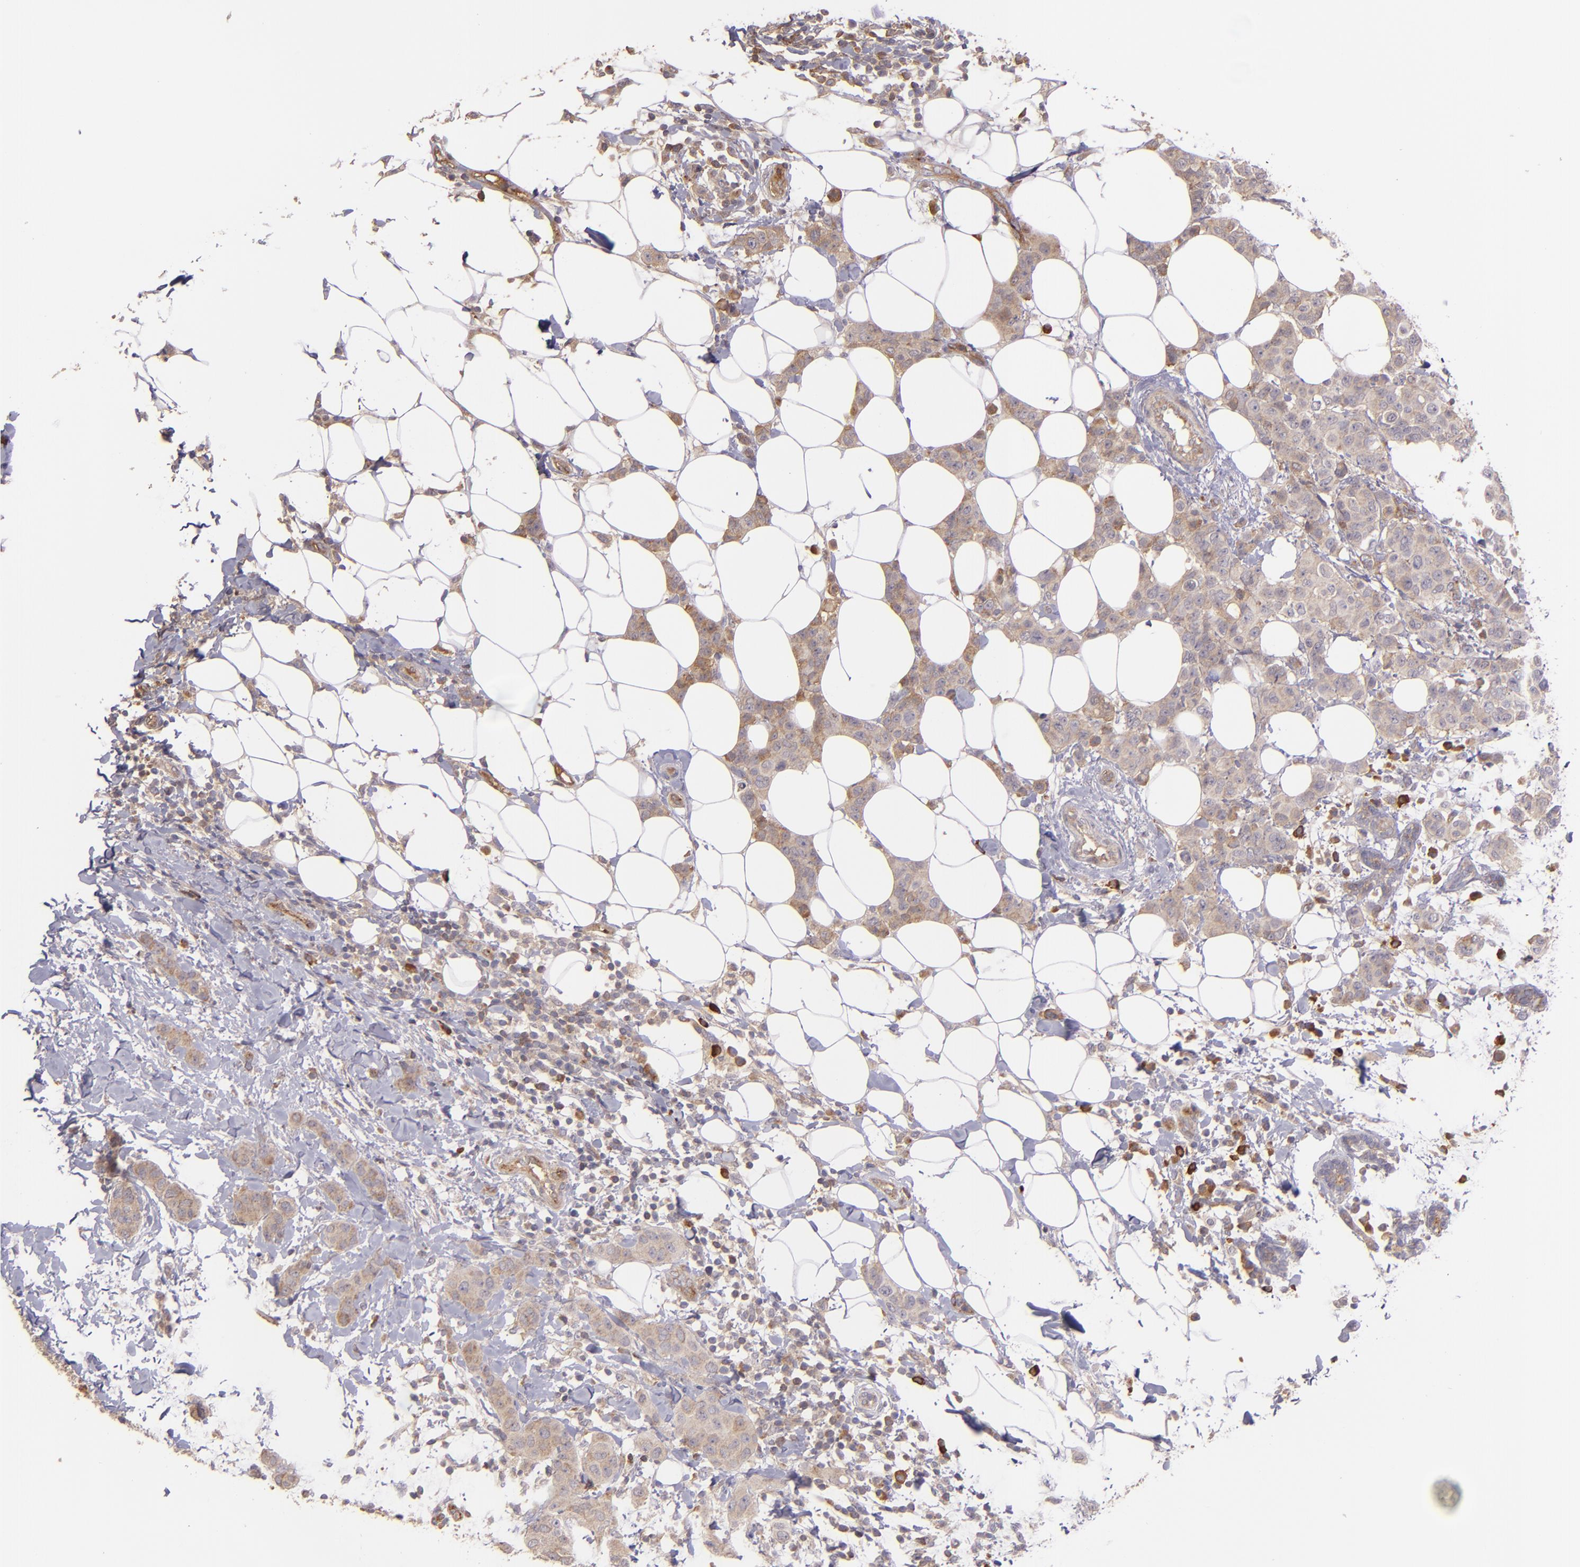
{"staining": {"intensity": "moderate", "quantity": ">75%", "location": "cytoplasmic/membranous"}, "tissue": "breast cancer", "cell_type": "Tumor cells", "image_type": "cancer", "snomed": [{"axis": "morphology", "description": "Duct carcinoma"}, {"axis": "topography", "description": "Breast"}], "caption": "A micrograph of human breast cancer stained for a protein shows moderate cytoplasmic/membranous brown staining in tumor cells.", "gene": "ECE1", "patient": {"sex": "female", "age": 40}}